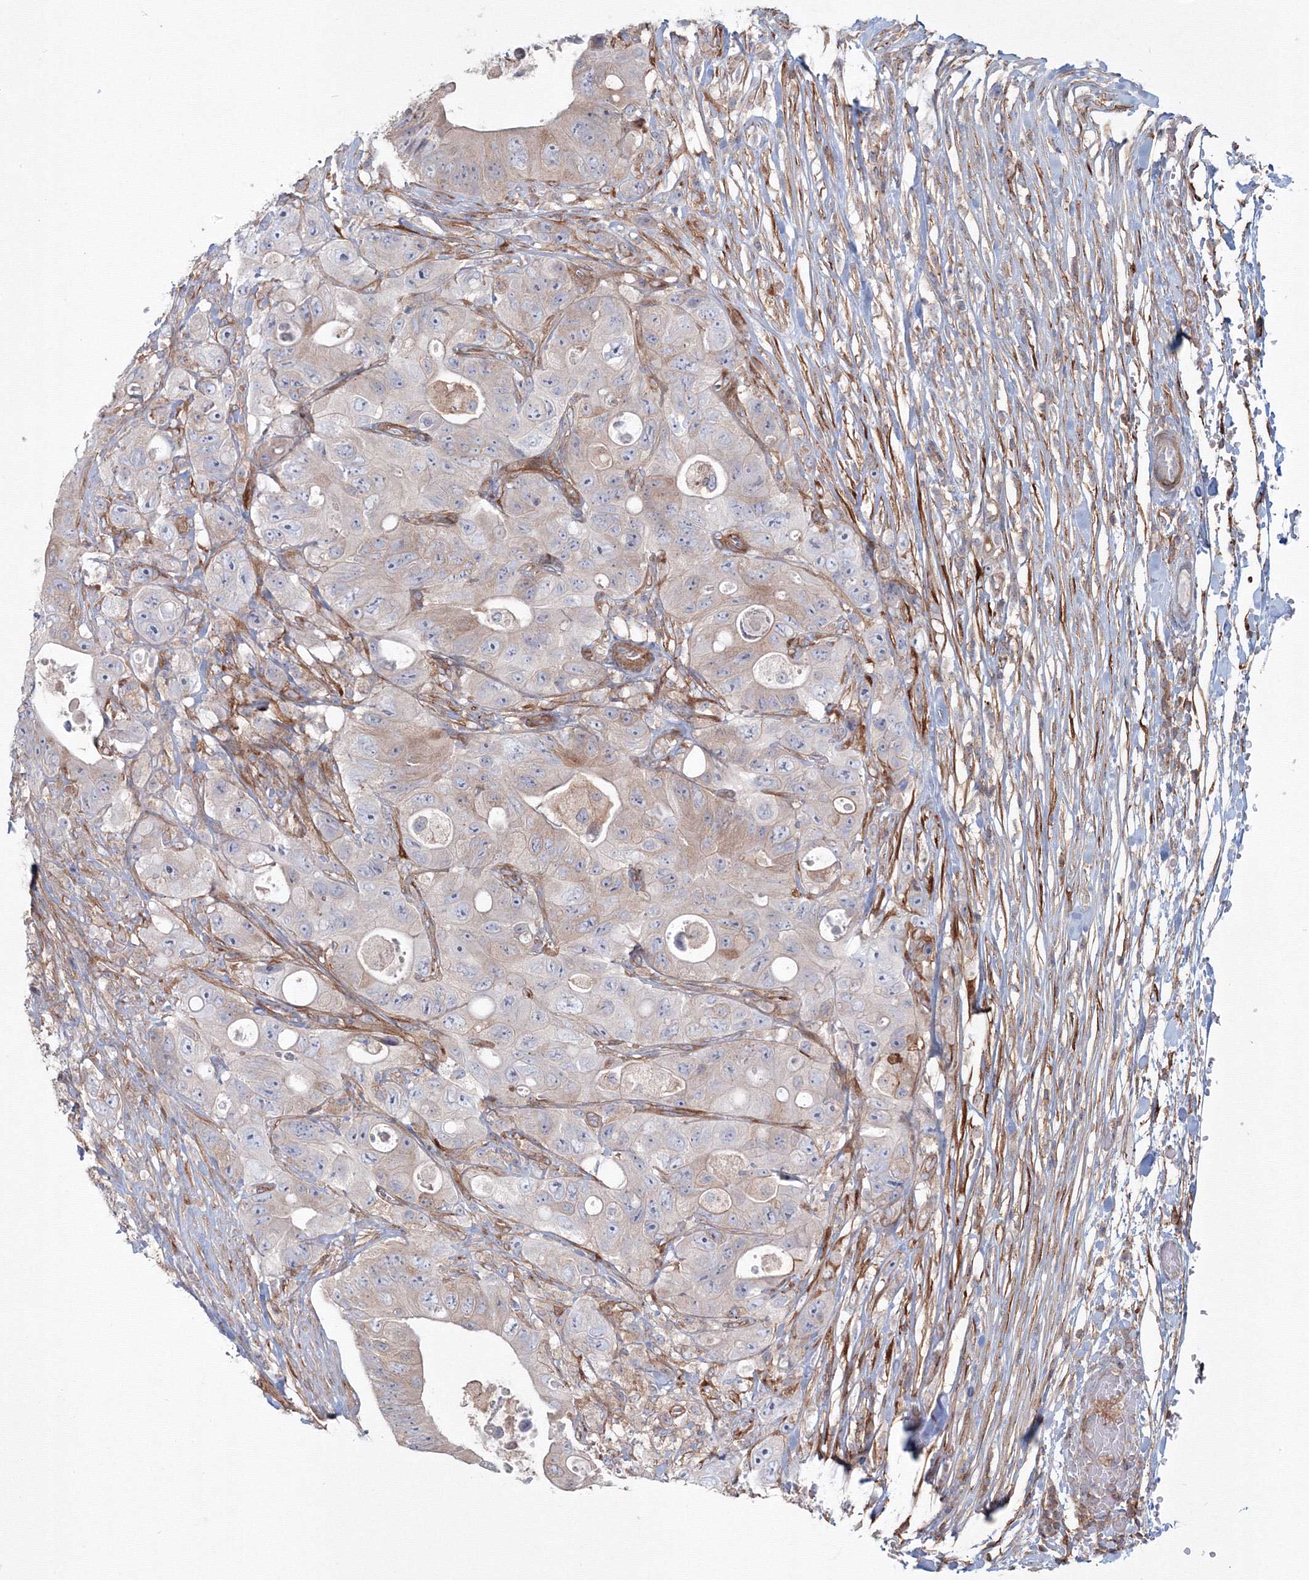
{"staining": {"intensity": "negative", "quantity": "none", "location": "none"}, "tissue": "colorectal cancer", "cell_type": "Tumor cells", "image_type": "cancer", "snomed": [{"axis": "morphology", "description": "Adenocarcinoma, NOS"}, {"axis": "topography", "description": "Colon"}], "caption": "High power microscopy photomicrograph of an immunohistochemistry (IHC) image of colorectal cancer (adenocarcinoma), revealing no significant staining in tumor cells. (Immunohistochemistry (ihc), brightfield microscopy, high magnification).", "gene": "SH3PXD2A", "patient": {"sex": "female", "age": 46}}